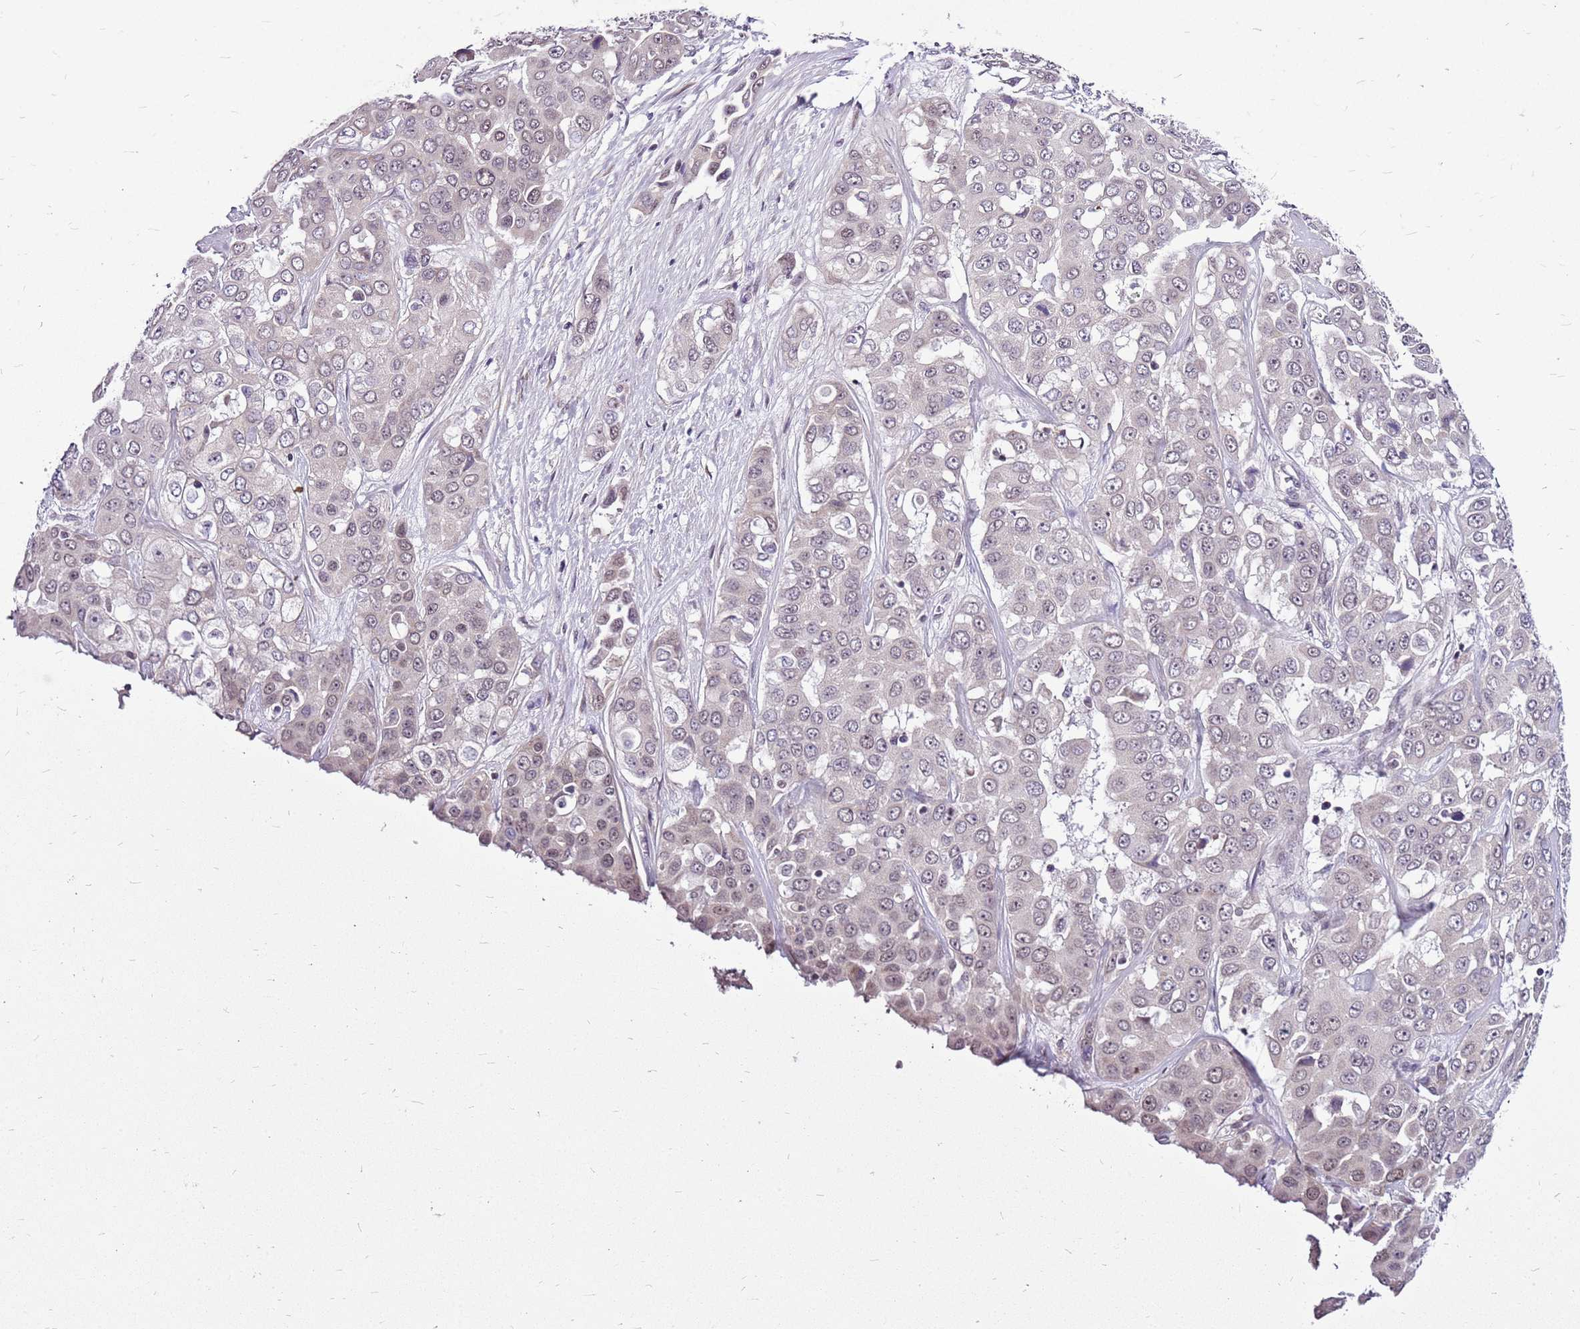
{"staining": {"intensity": "weak", "quantity": "<25%", "location": "nuclear"}, "tissue": "liver cancer", "cell_type": "Tumor cells", "image_type": "cancer", "snomed": [{"axis": "morphology", "description": "Cholangiocarcinoma"}, {"axis": "topography", "description": "Liver"}], "caption": "Immunohistochemistry of human cholangiocarcinoma (liver) displays no expression in tumor cells. (DAB immunohistochemistry (IHC) visualized using brightfield microscopy, high magnification).", "gene": "CCDC166", "patient": {"sex": "female", "age": 52}}